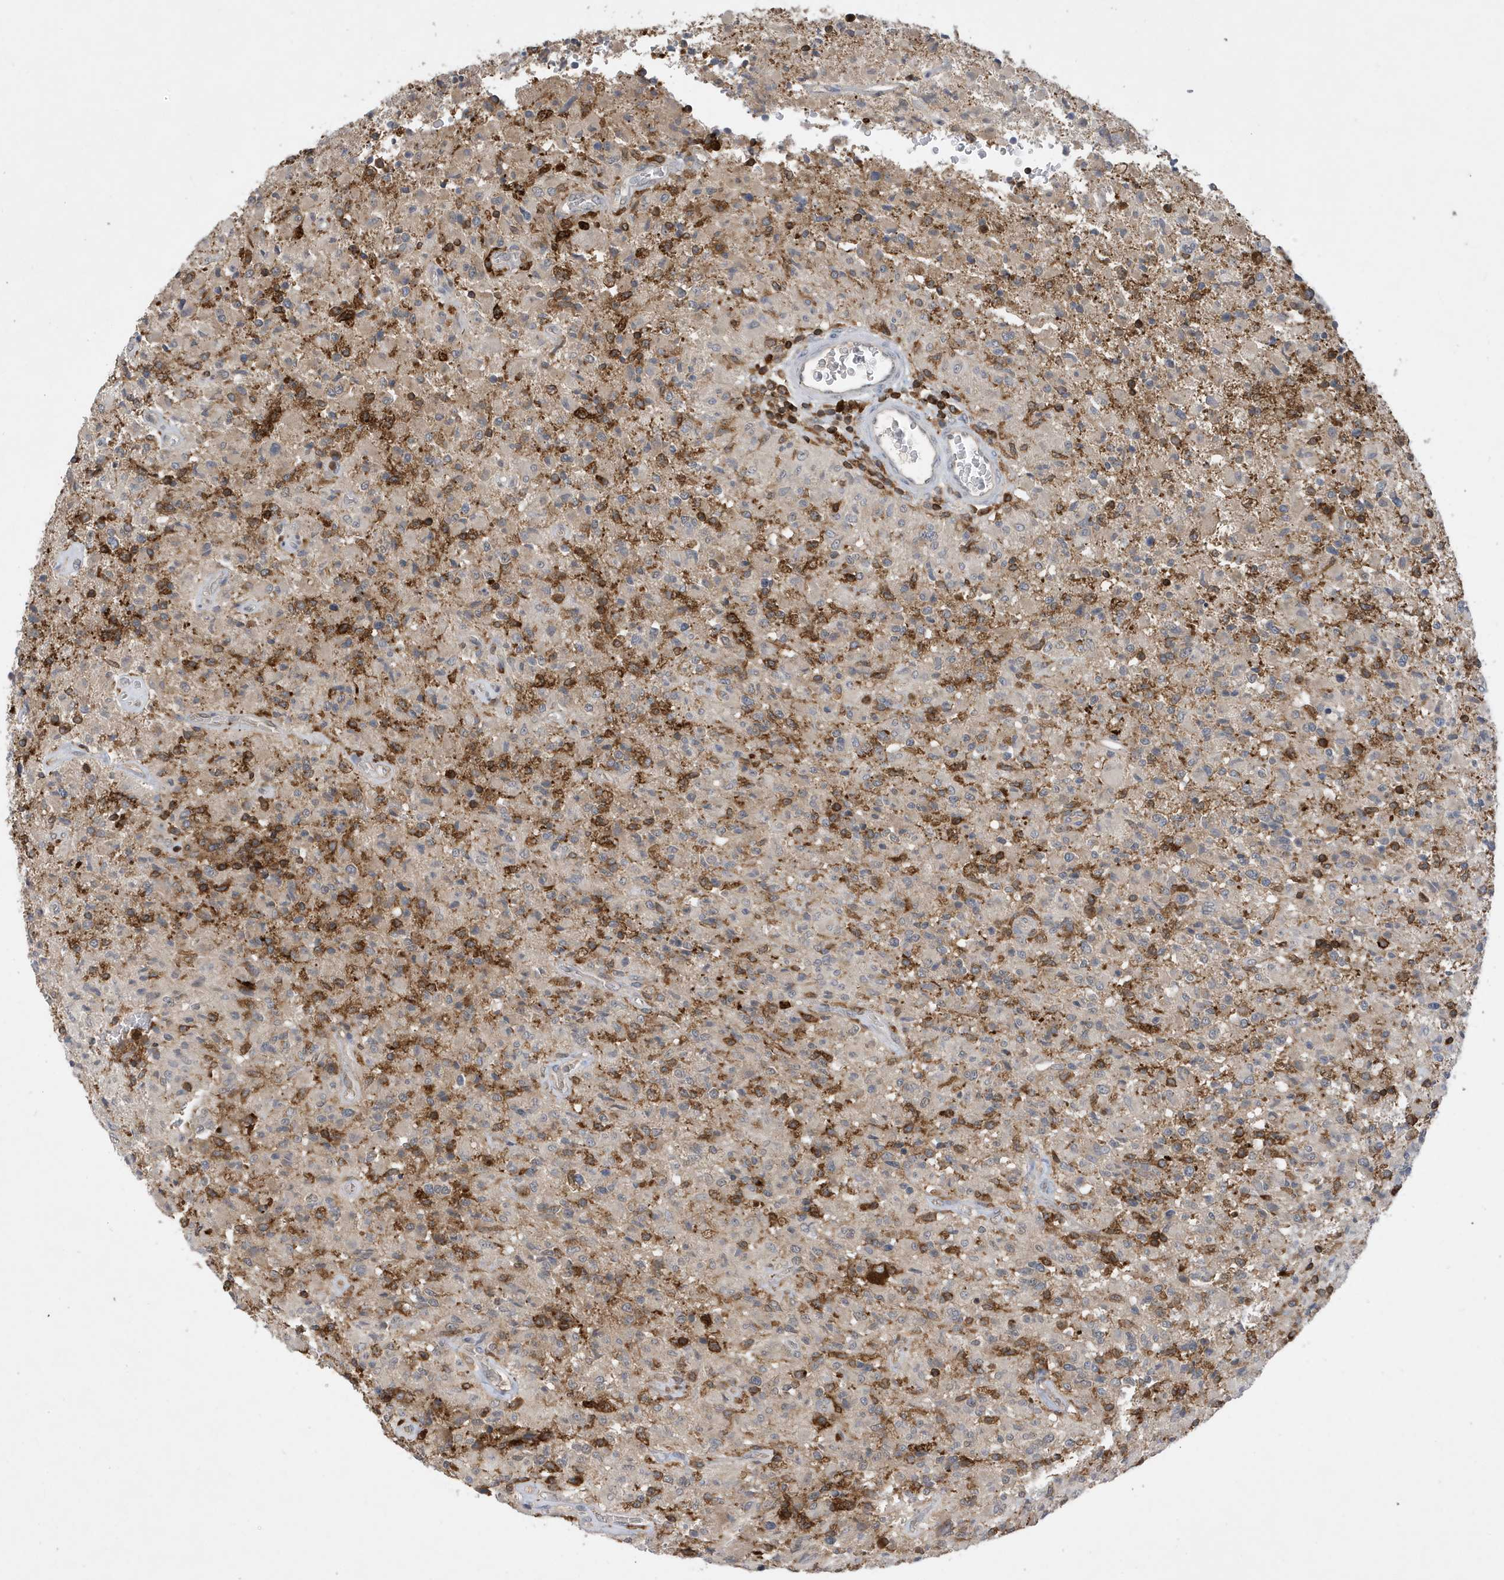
{"staining": {"intensity": "negative", "quantity": "none", "location": "none"}, "tissue": "glioma", "cell_type": "Tumor cells", "image_type": "cancer", "snomed": [{"axis": "morphology", "description": "Glioma, malignant, High grade"}, {"axis": "topography", "description": "Brain"}], "caption": "High power microscopy histopathology image of an immunohistochemistry (IHC) photomicrograph of malignant high-grade glioma, revealing no significant expression in tumor cells. Nuclei are stained in blue.", "gene": "NSUN3", "patient": {"sex": "female", "age": 57}}